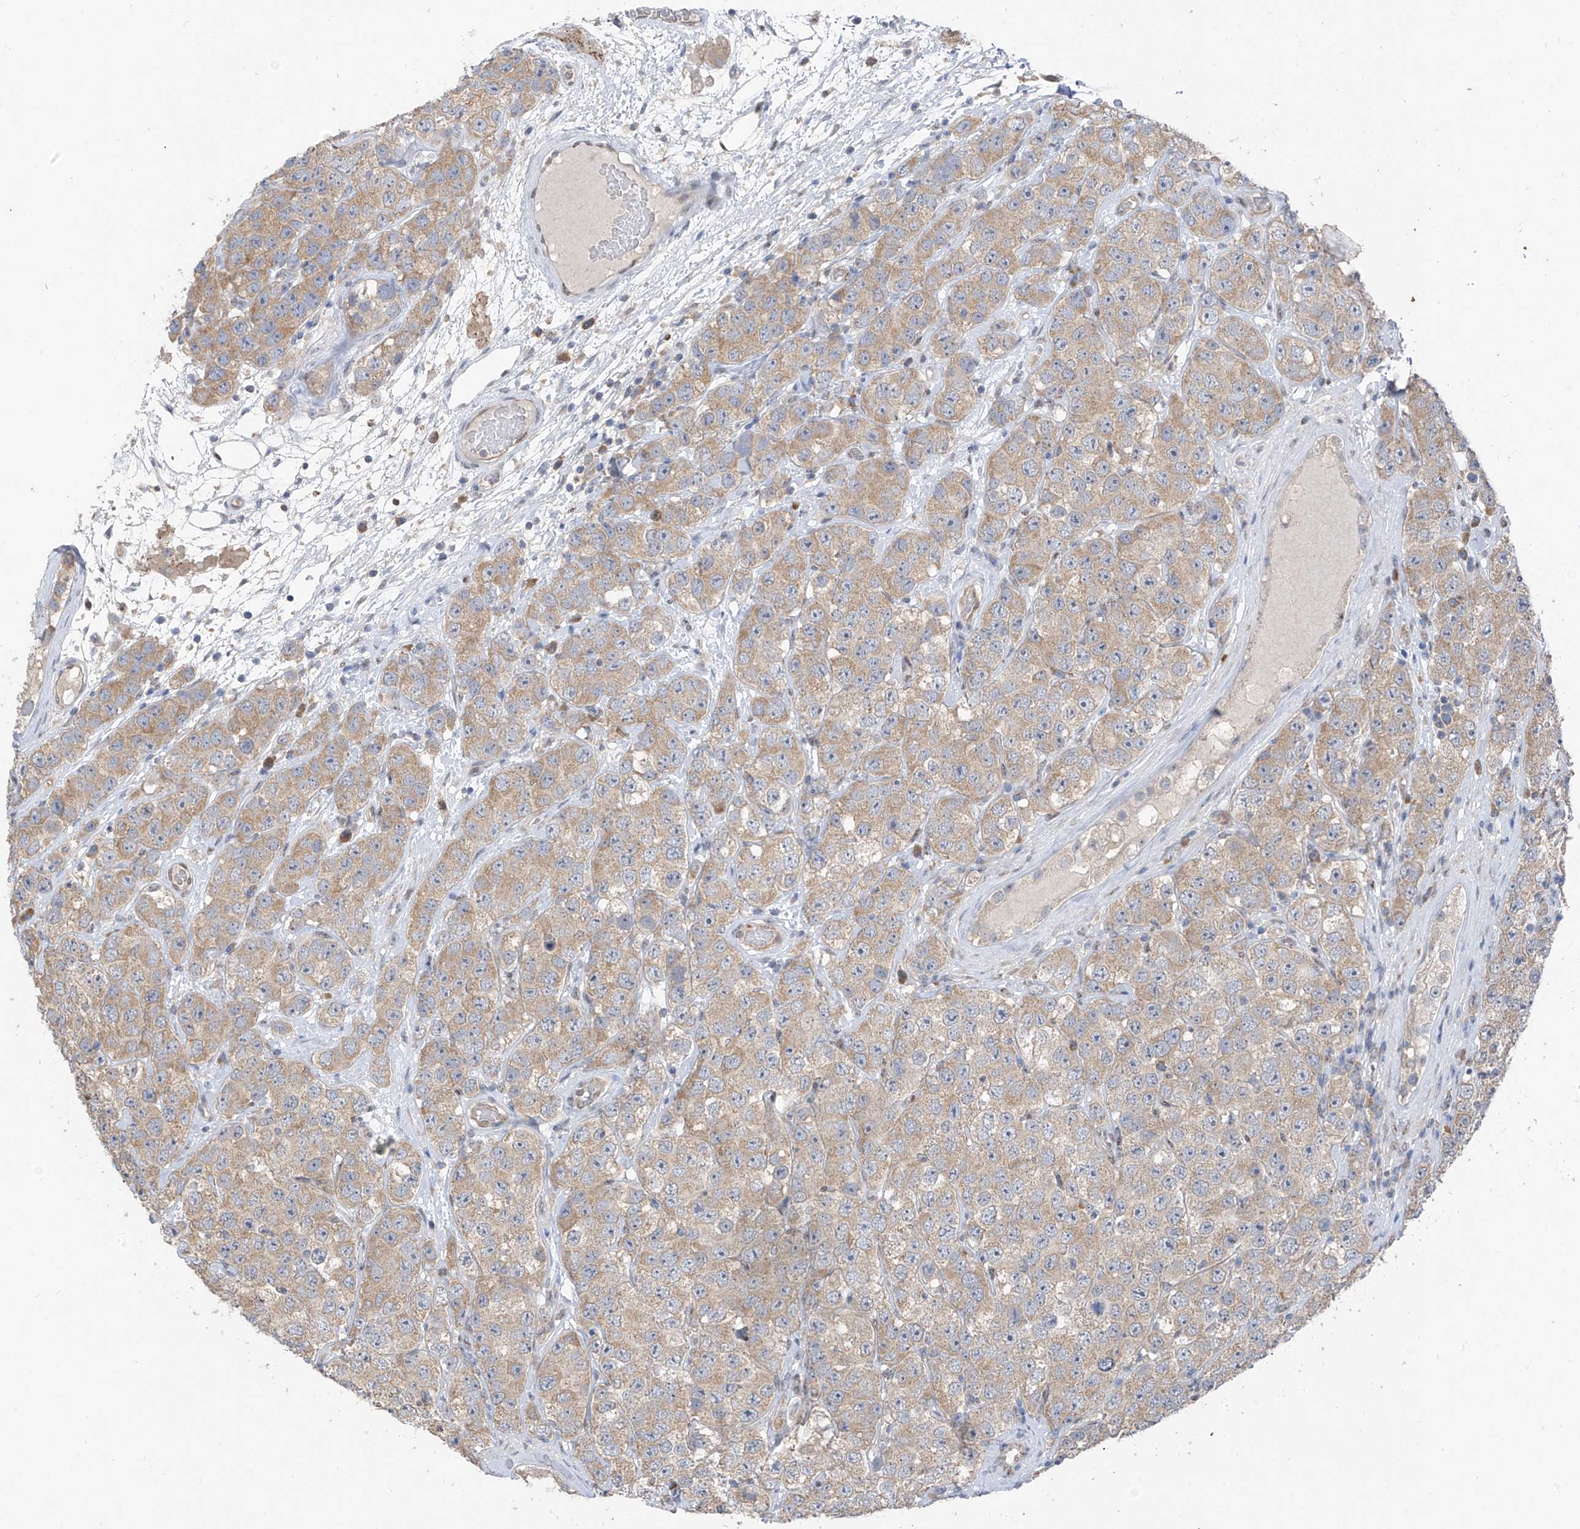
{"staining": {"intensity": "moderate", "quantity": "25%-75%", "location": "cytoplasmic/membranous"}, "tissue": "testis cancer", "cell_type": "Tumor cells", "image_type": "cancer", "snomed": [{"axis": "morphology", "description": "Seminoma, NOS"}, {"axis": "topography", "description": "Testis"}], "caption": "High-magnification brightfield microscopy of testis cancer (seminoma) stained with DAB (3,3'-diaminobenzidine) (brown) and counterstained with hematoxylin (blue). tumor cells exhibit moderate cytoplasmic/membranous positivity is present in about25%-75% of cells.", "gene": "RPL4", "patient": {"sex": "male", "age": 28}}